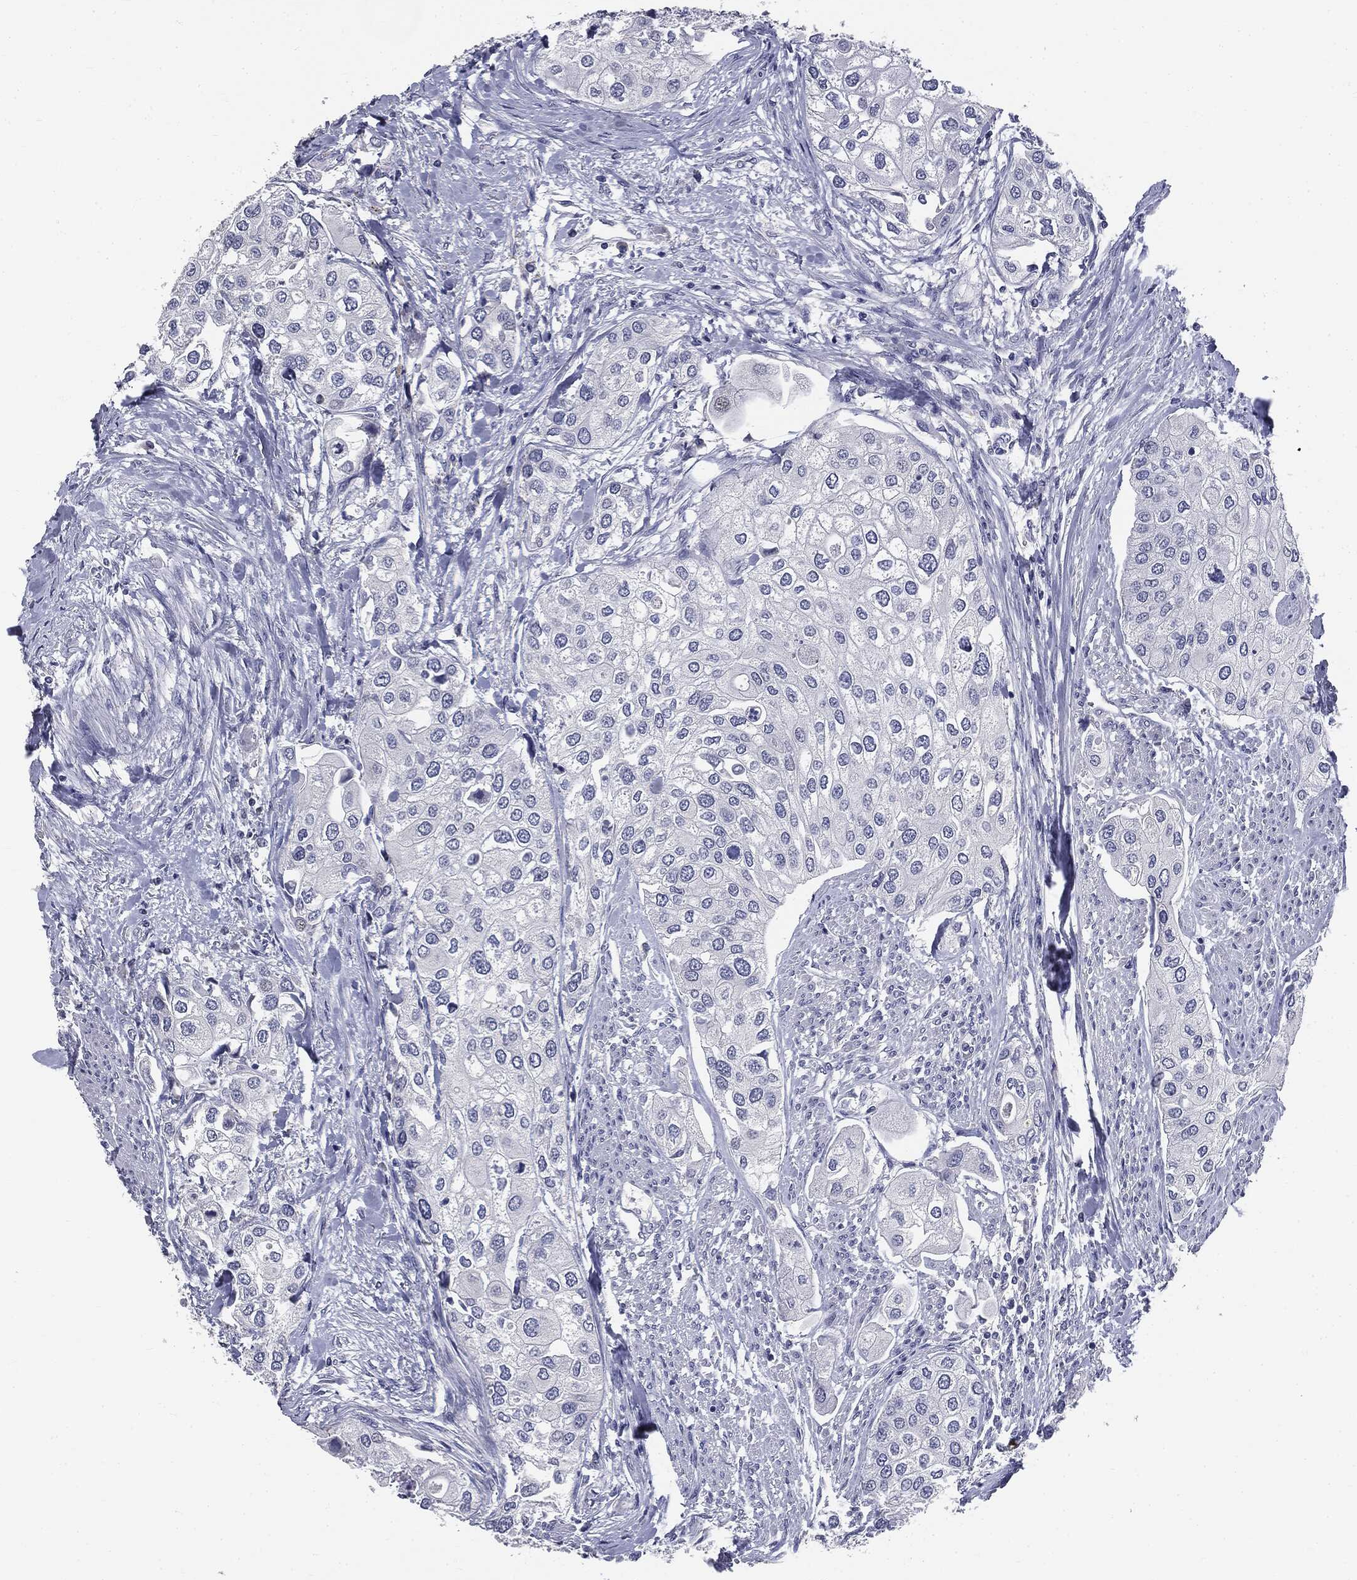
{"staining": {"intensity": "negative", "quantity": "none", "location": "none"}, "tissue": "urothelial cancer", "cell_type": "Tumor cells", "image_type": "cancer", "snomed": [{"axis": "morphology", "description": "Urothelial carcinoma, High grade"}, {"axis": "topography", "description": "Urinary bladder"}], "caption": "Urothelial cancer was stained to show a protein in brown. There is no significant positivity in tumor cells.", "gene": "AFP", "patient": {"sex": "male", "age": 64}}